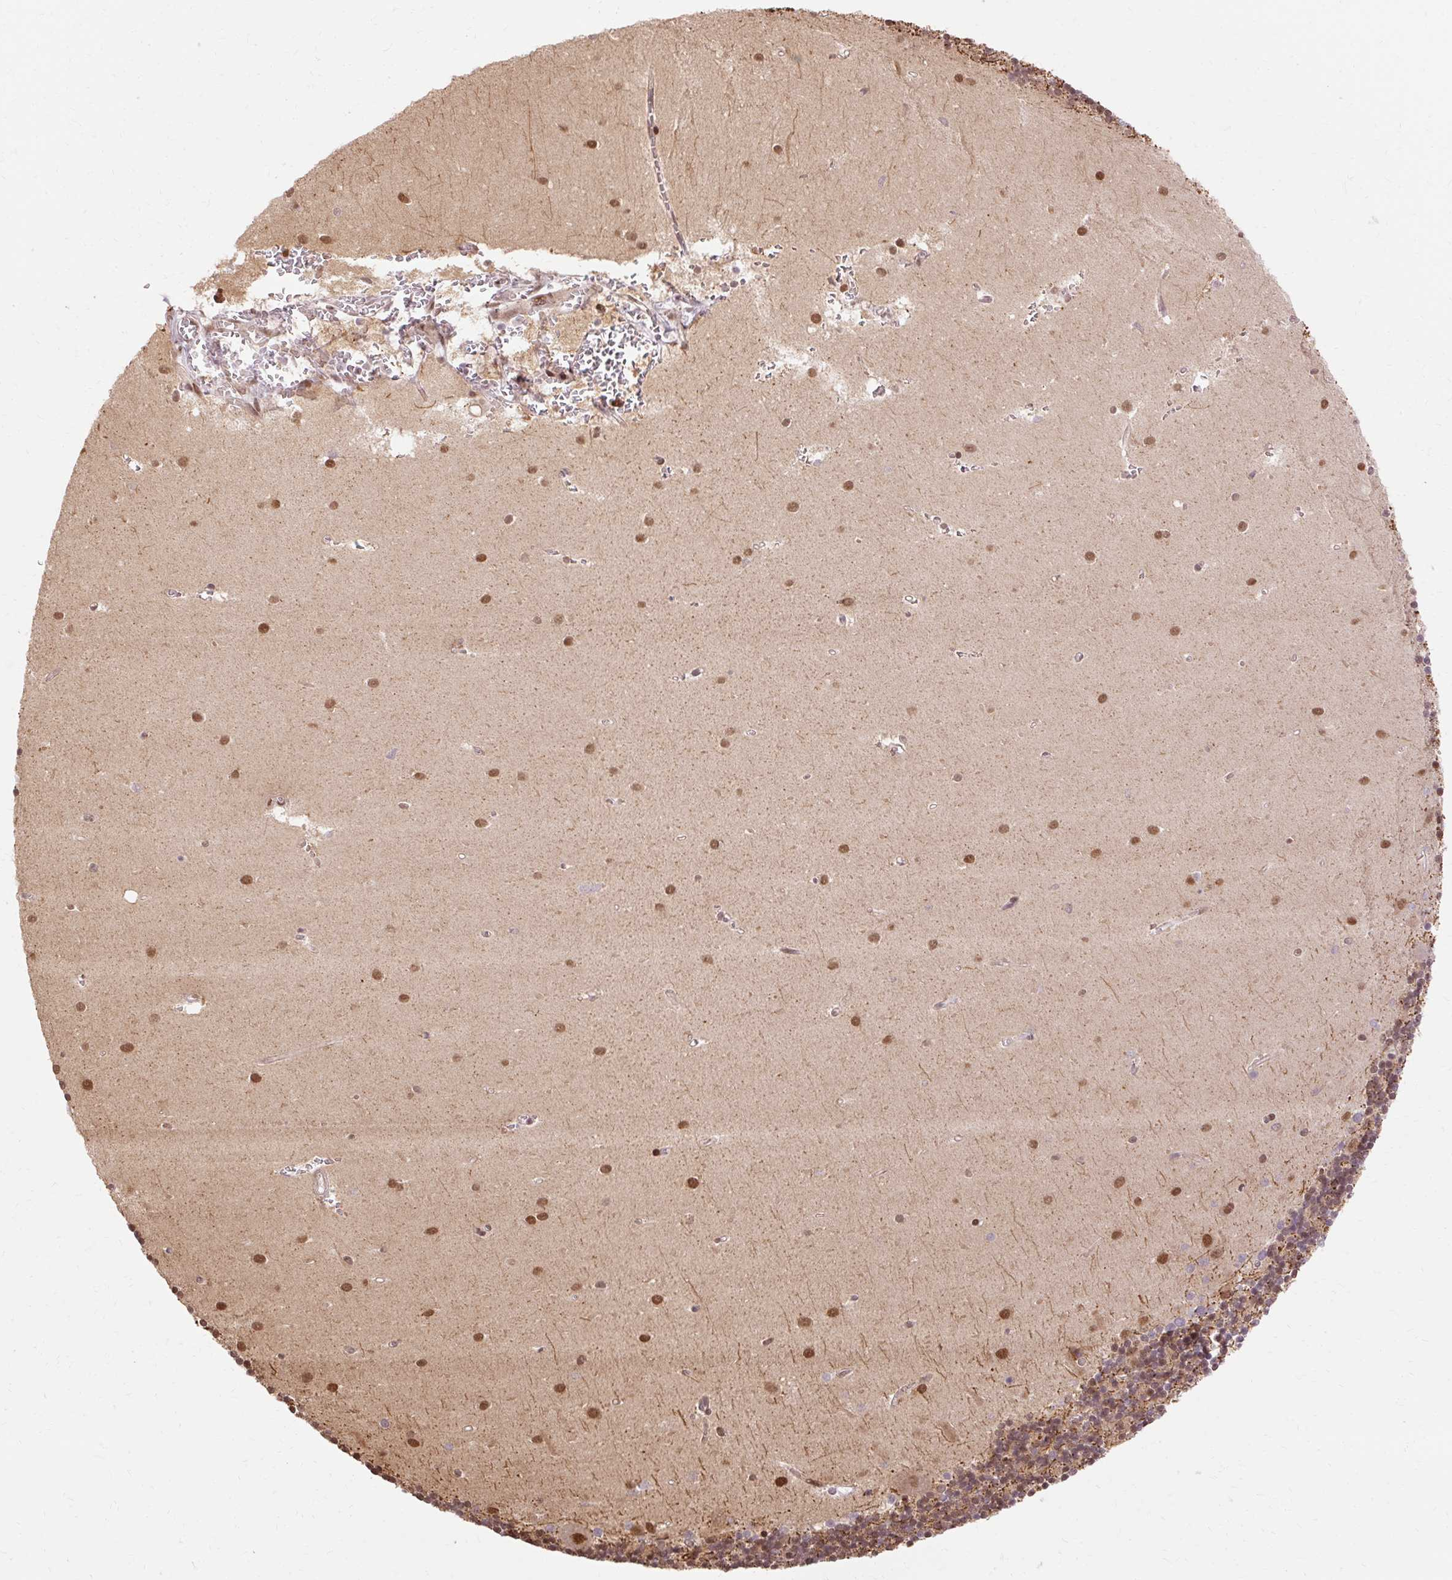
{"staining": {"intensity": "strong", "quantity": ">75%", "location": "cytoplasmic/membranous,nuclear"}, "tissue": "cerebellum", "cell_type": "Cells in granular layer", "image_type": "normal", "snomed": [{"axis": "morphology", "description": "Normal tissue, NOS"}, {"axis": "topography", "description": "Cerebellum"}], "caption": "Benign cerebellum exhibits strong cytoplasmic/membranous,nuclear expression in approximately >75% of cells in granular layer.", "gene": "MECOM", "patient": {"sex": "male", "age": 54}}